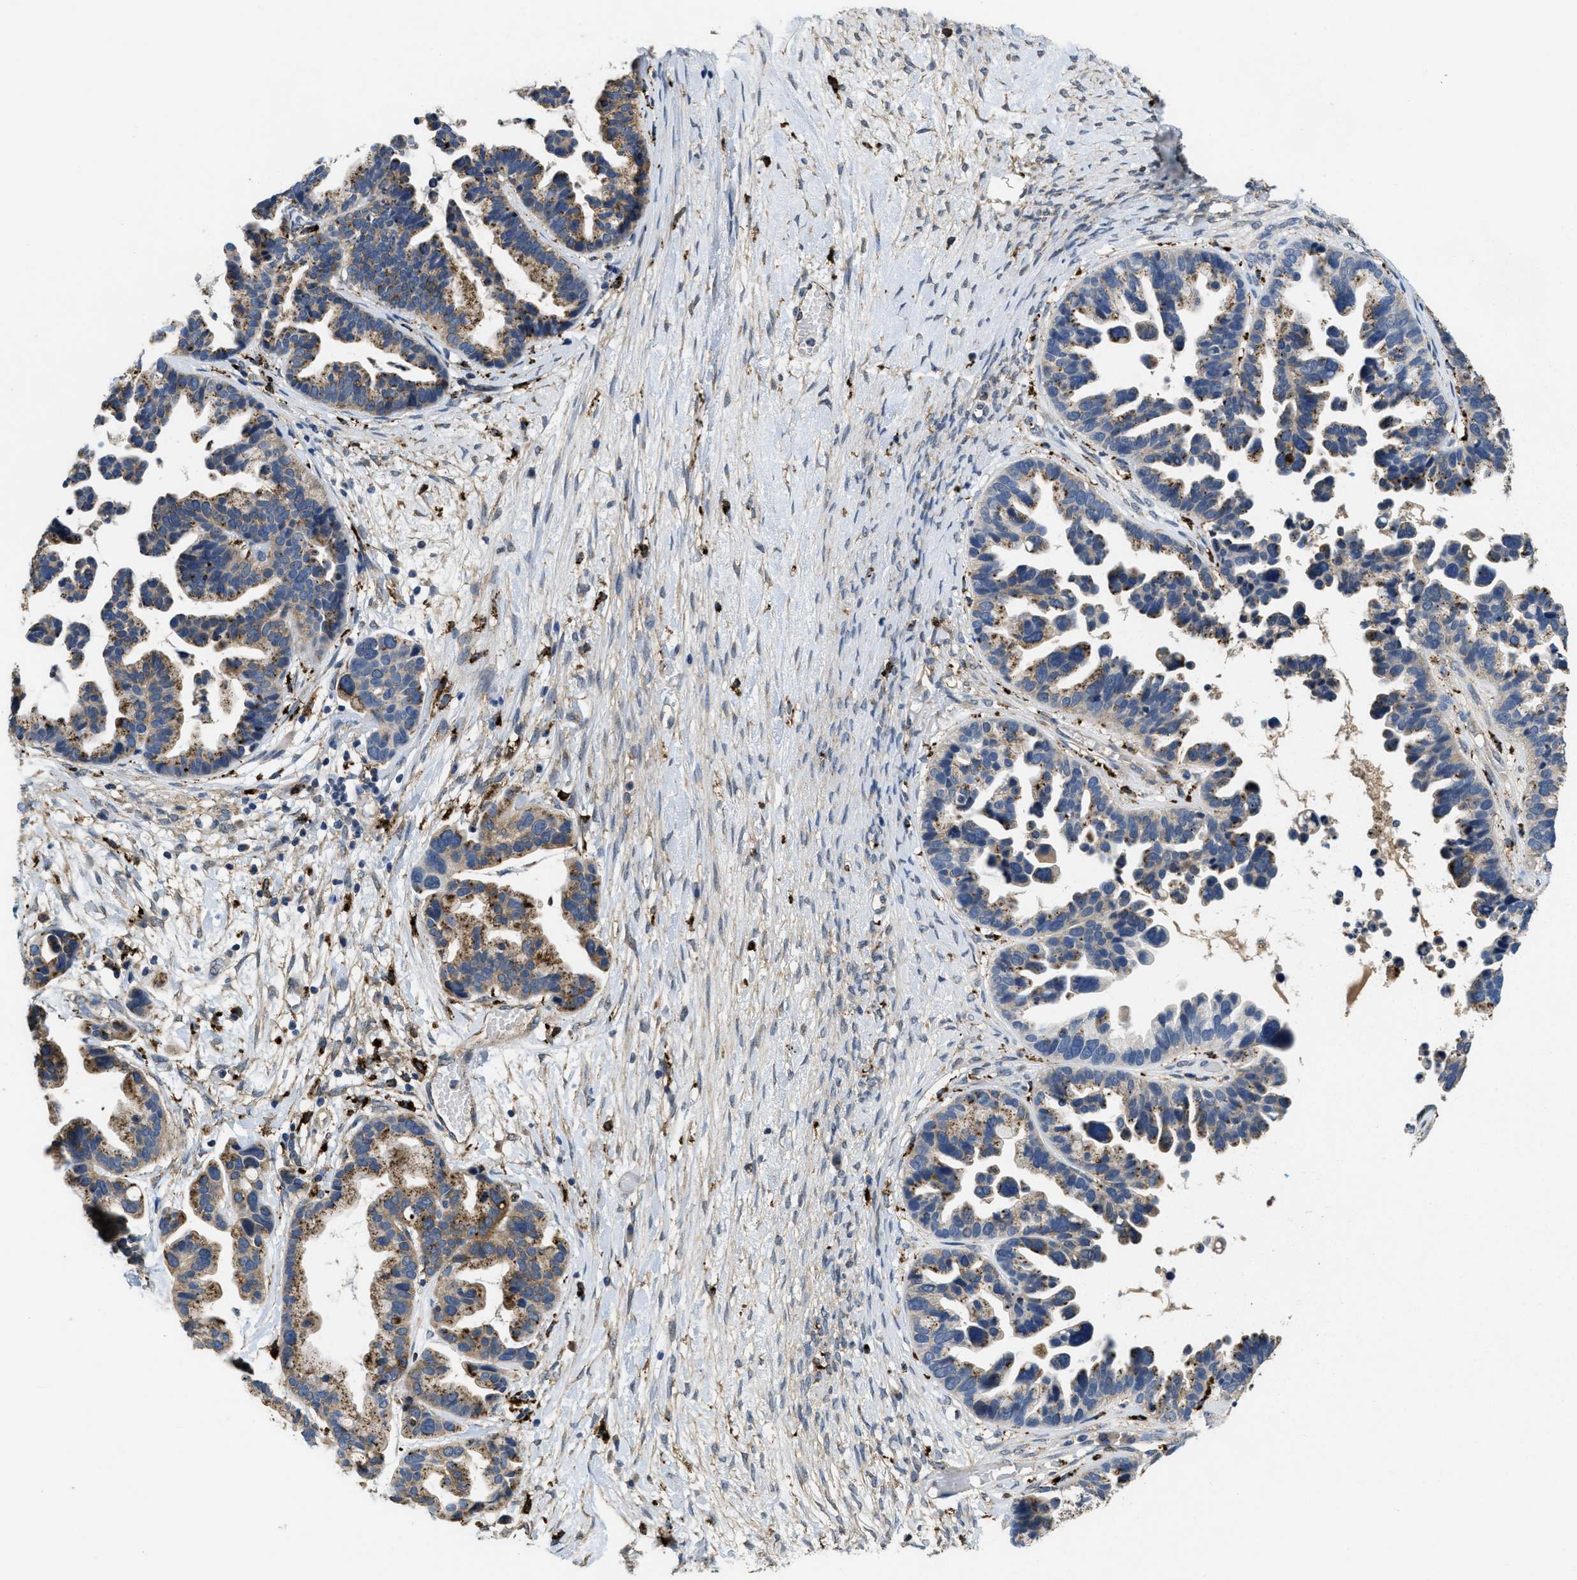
{"staining": {"intensity": "moderate", "quantity": ">75%", "location": "cytoplasmic/membranous"}, "tissue": "ovarian cancer", "cell_type": "Tumor cells", "image_type": "cancer", "snomed": [{"axis": "morphology", "description": "Cystadenocarcinoma, serous, NOS"}, {"axis": "topography", "description": "Ovary"}], "caption": "High-magnification brightfield microscopy of ovarian serous cystadenocarcinoma stained with DAB (3,3'-diaminobenzidine) (brown) and counterstained with hematoxylin (blue). tumor cells exhibit moderate cytoplasmic/membranous staining is seen in about>75% of cells.", "gene": "BMPR2", "patient": {"sex": "female", "age": 56}}